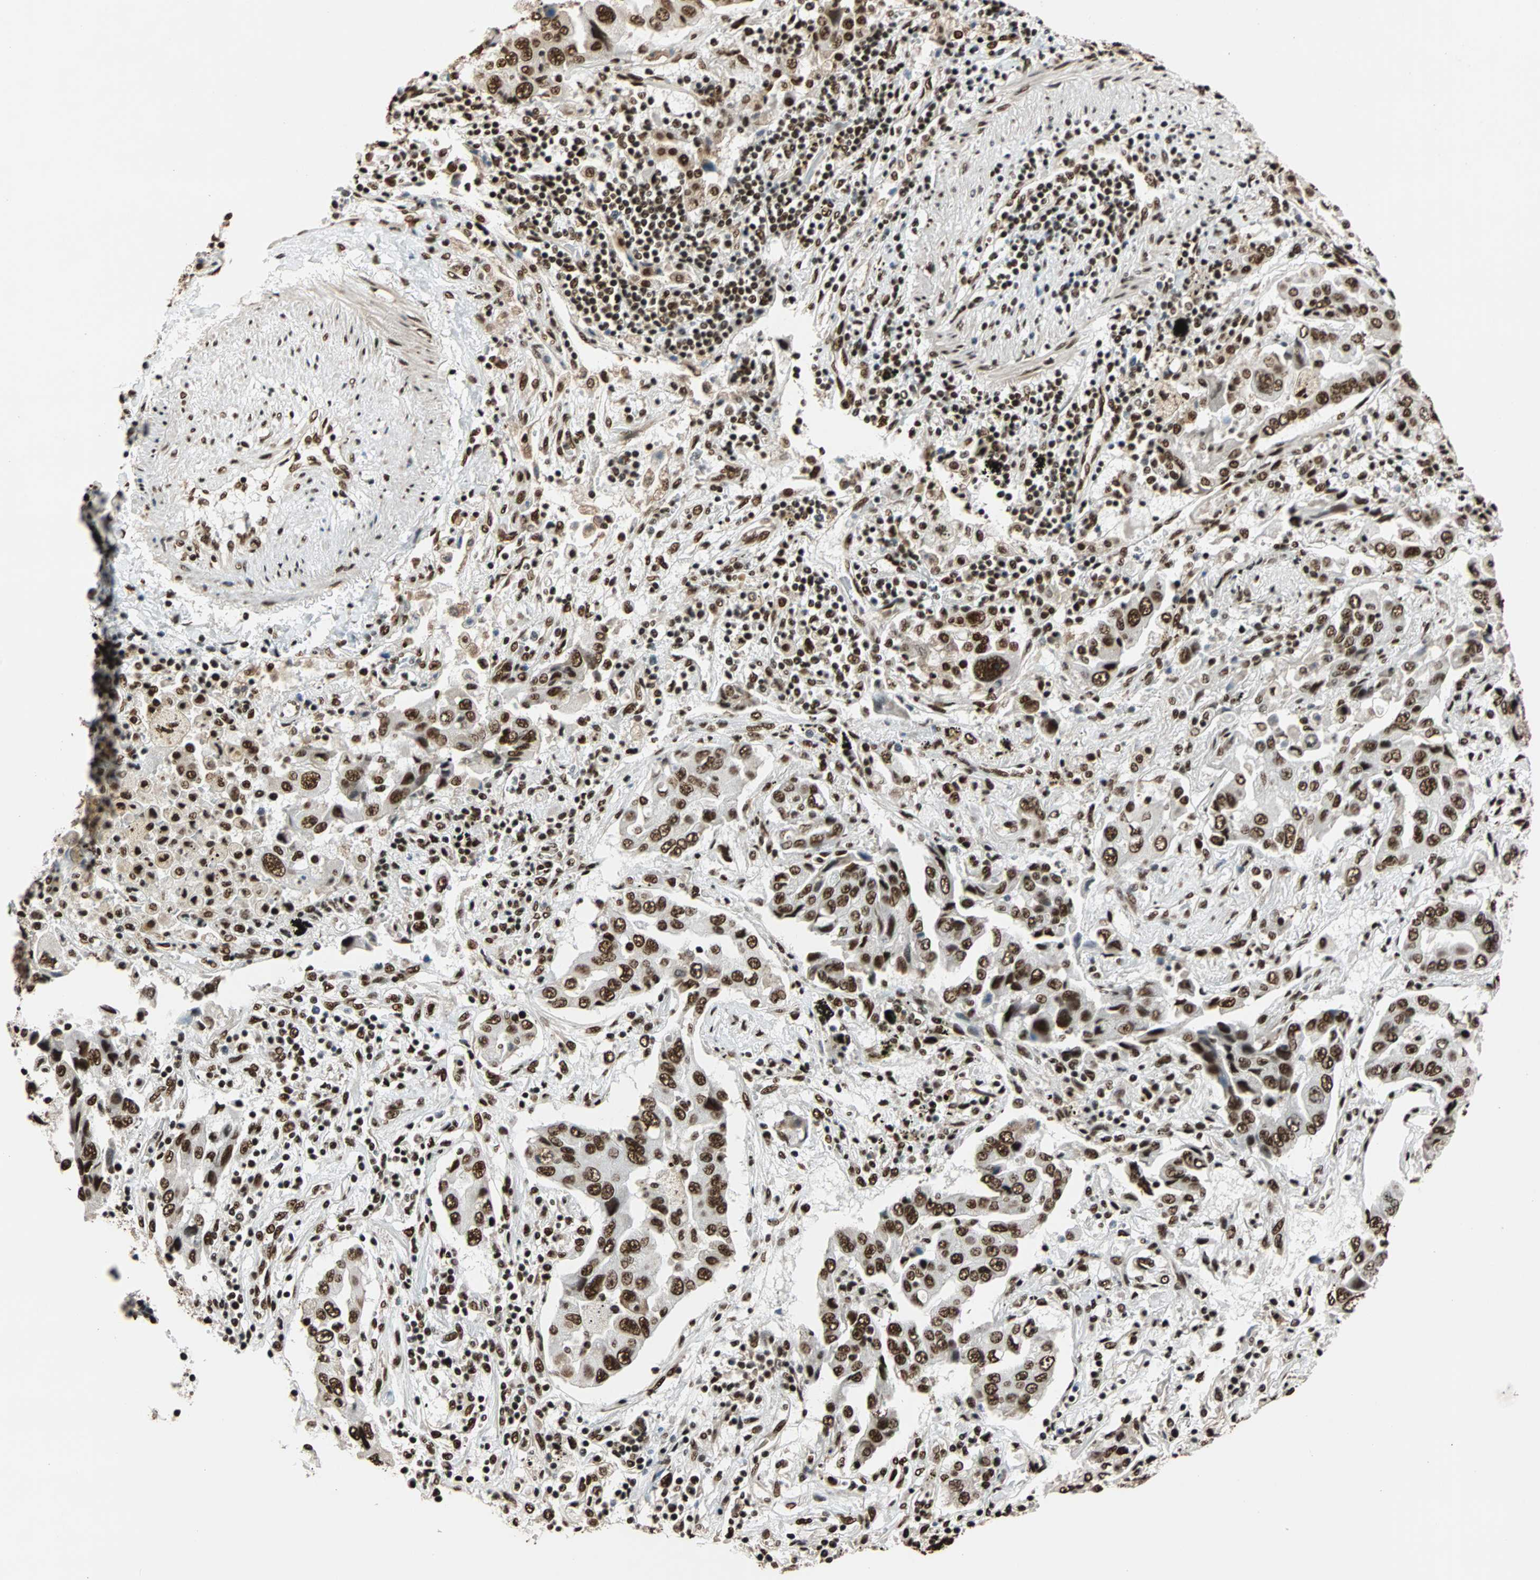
{"staining": {"intensity": "strong", "quantity": ">75%", "location": "nuclear"}, "tissue": "lung cancer", "cell_type": "Tumor cells", "image_type": "cancer", "snomed": [{"axis": "morphology", "description": "Adenocarcinoma, NOS"}, {"axis": "topography", "description": "Lung"}], "caption": "Immunohistochemistry (IHC) staining of lung adenocarcinoma, which displays high levels of strong nuclear expression in about >75% of tumor cells indicating strong nuclear protein staining. The staining was performed using DAB (3,3'-diaminobenzidine) (brown) for protein detection and nuclei were counterstained in hematoxylin (blue).", "gene": "ILF2", "patient": {"sex": "female", "age": 65}}